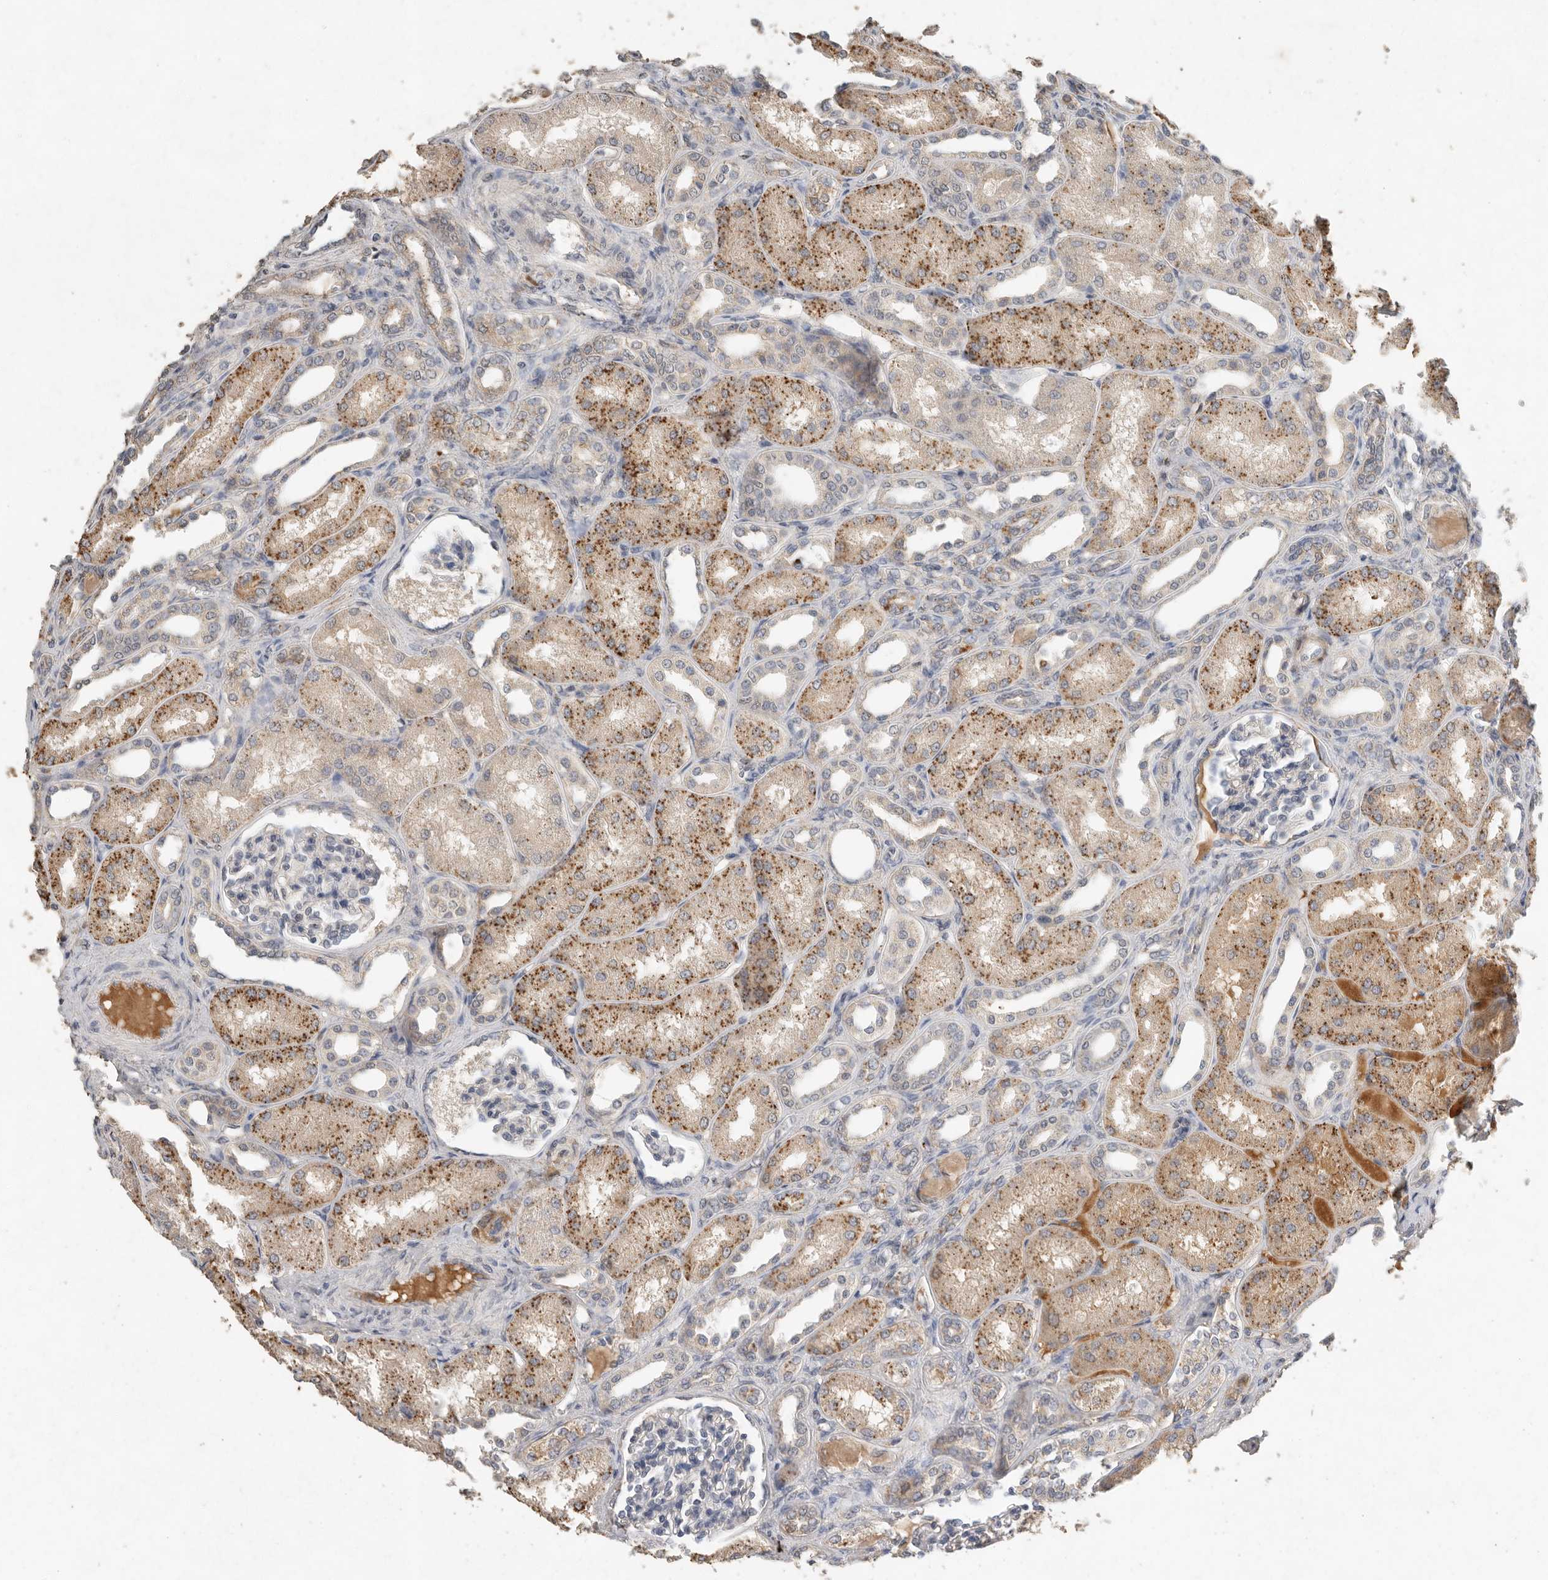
{"staining": {"intensity": "weak", "quantity": "<25%", "location": "cytoplasmic/membranous"}, "tissue": "kidney", "cell_type": "Cells in glomeruli", "image_type": "normal", "snomed": [{"axis": "morphology", "description": "Normal tissue, NOS"}, {"axis": "topography", "description": "Kidney"}], "caption": "The micrograph shows no staining of cells in glomeruli in unremarkable kidney.", "gene": "CTF1", "patient": {"sex": "male", "age": 7}}